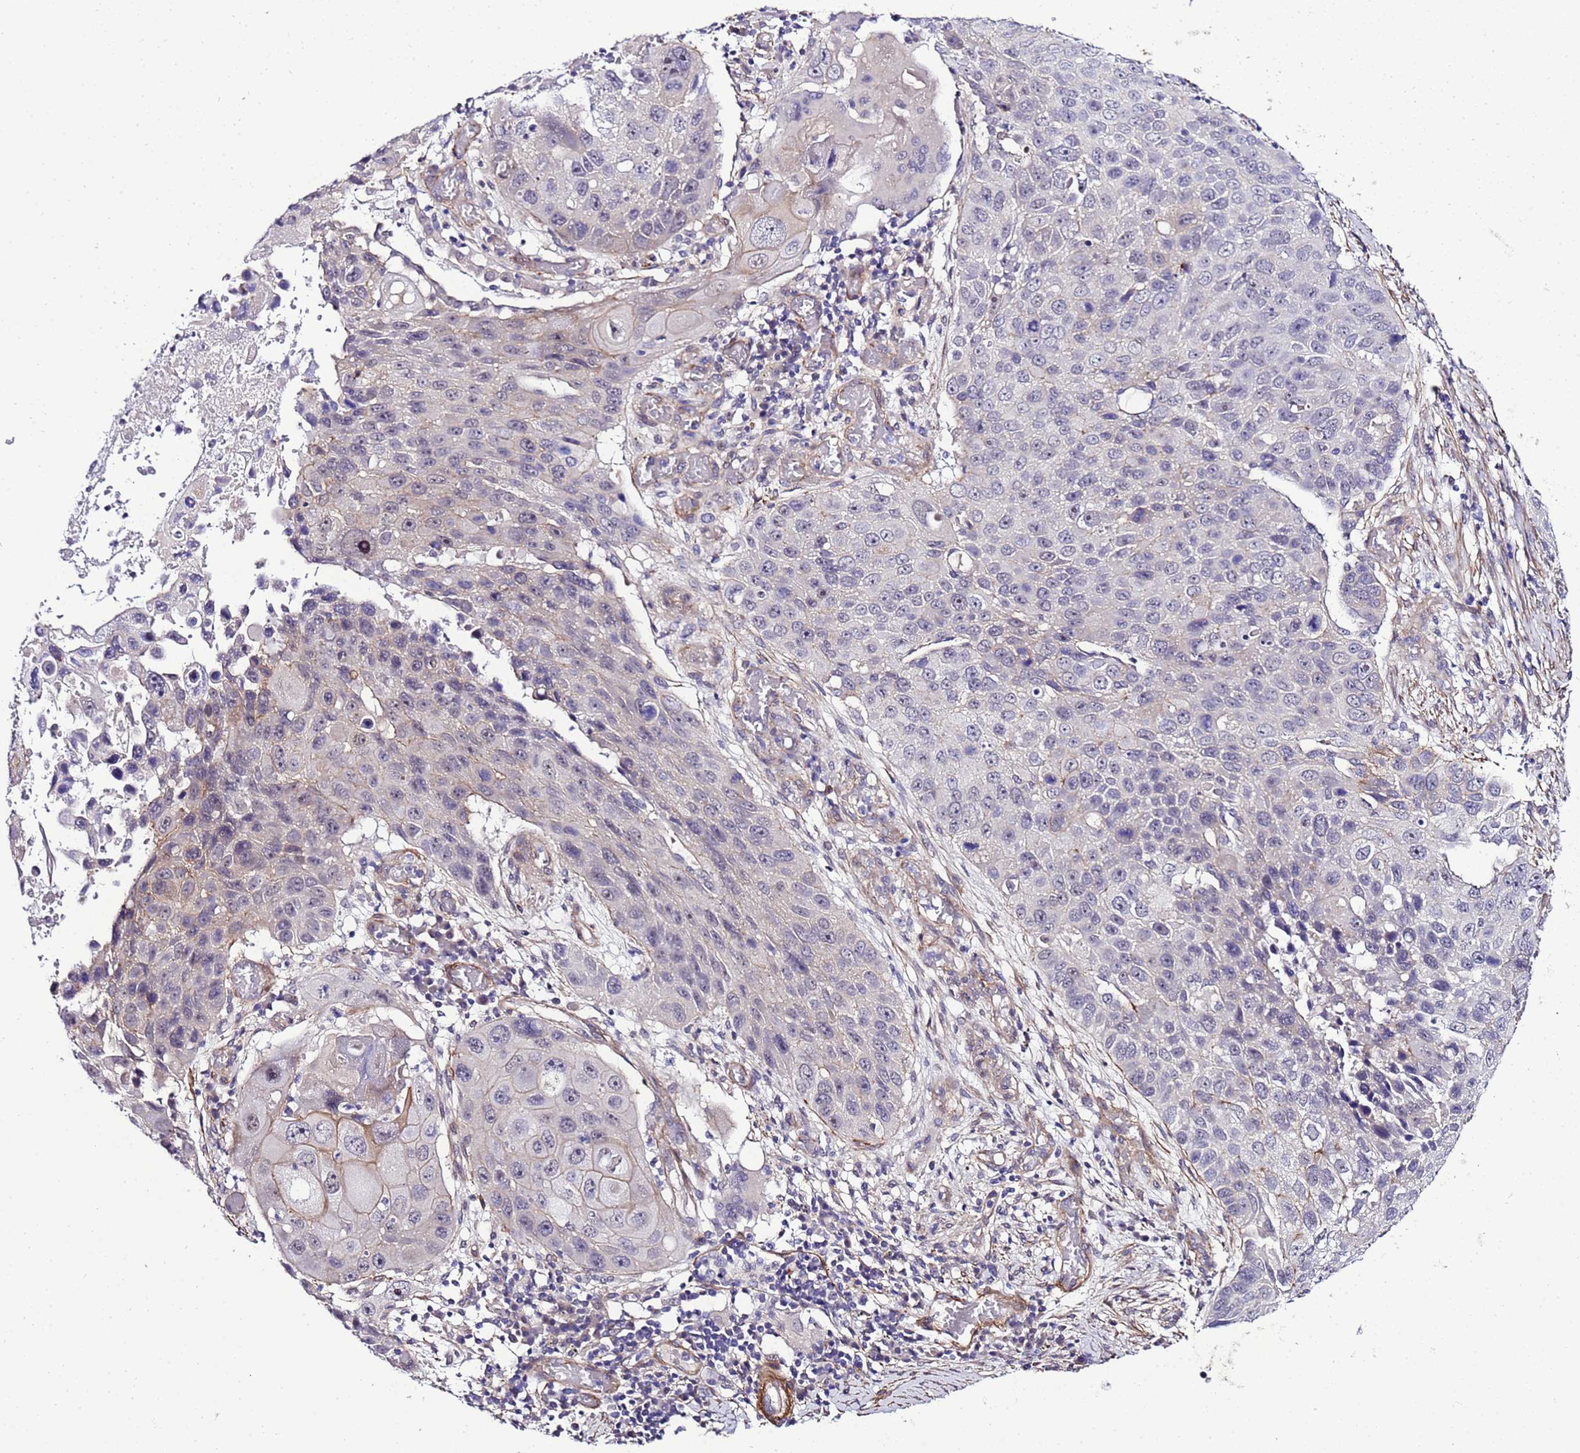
{"staining": {"intensity": "weak", "quantity": "<25%", "location": "cytoplasmic/membranous"}, "tissue": "lung cancer", "cell_type": "Tumor cells", "image_type": "cancer", "snomed": [{"axis": "morphology", "description": "Squamous cell carcinoma, NOS"}, {"axis": "topography", "description": "Lung"}], "caption": "This photomicrograph is of lung cancer stained with immunohistochemistry (IHC) to label a protein in brown with the nuclei are counter-stained blue. There is no expression in tumor cells.", "gene": "GZF1", "patient": {"sex": "male", "age": 61}}